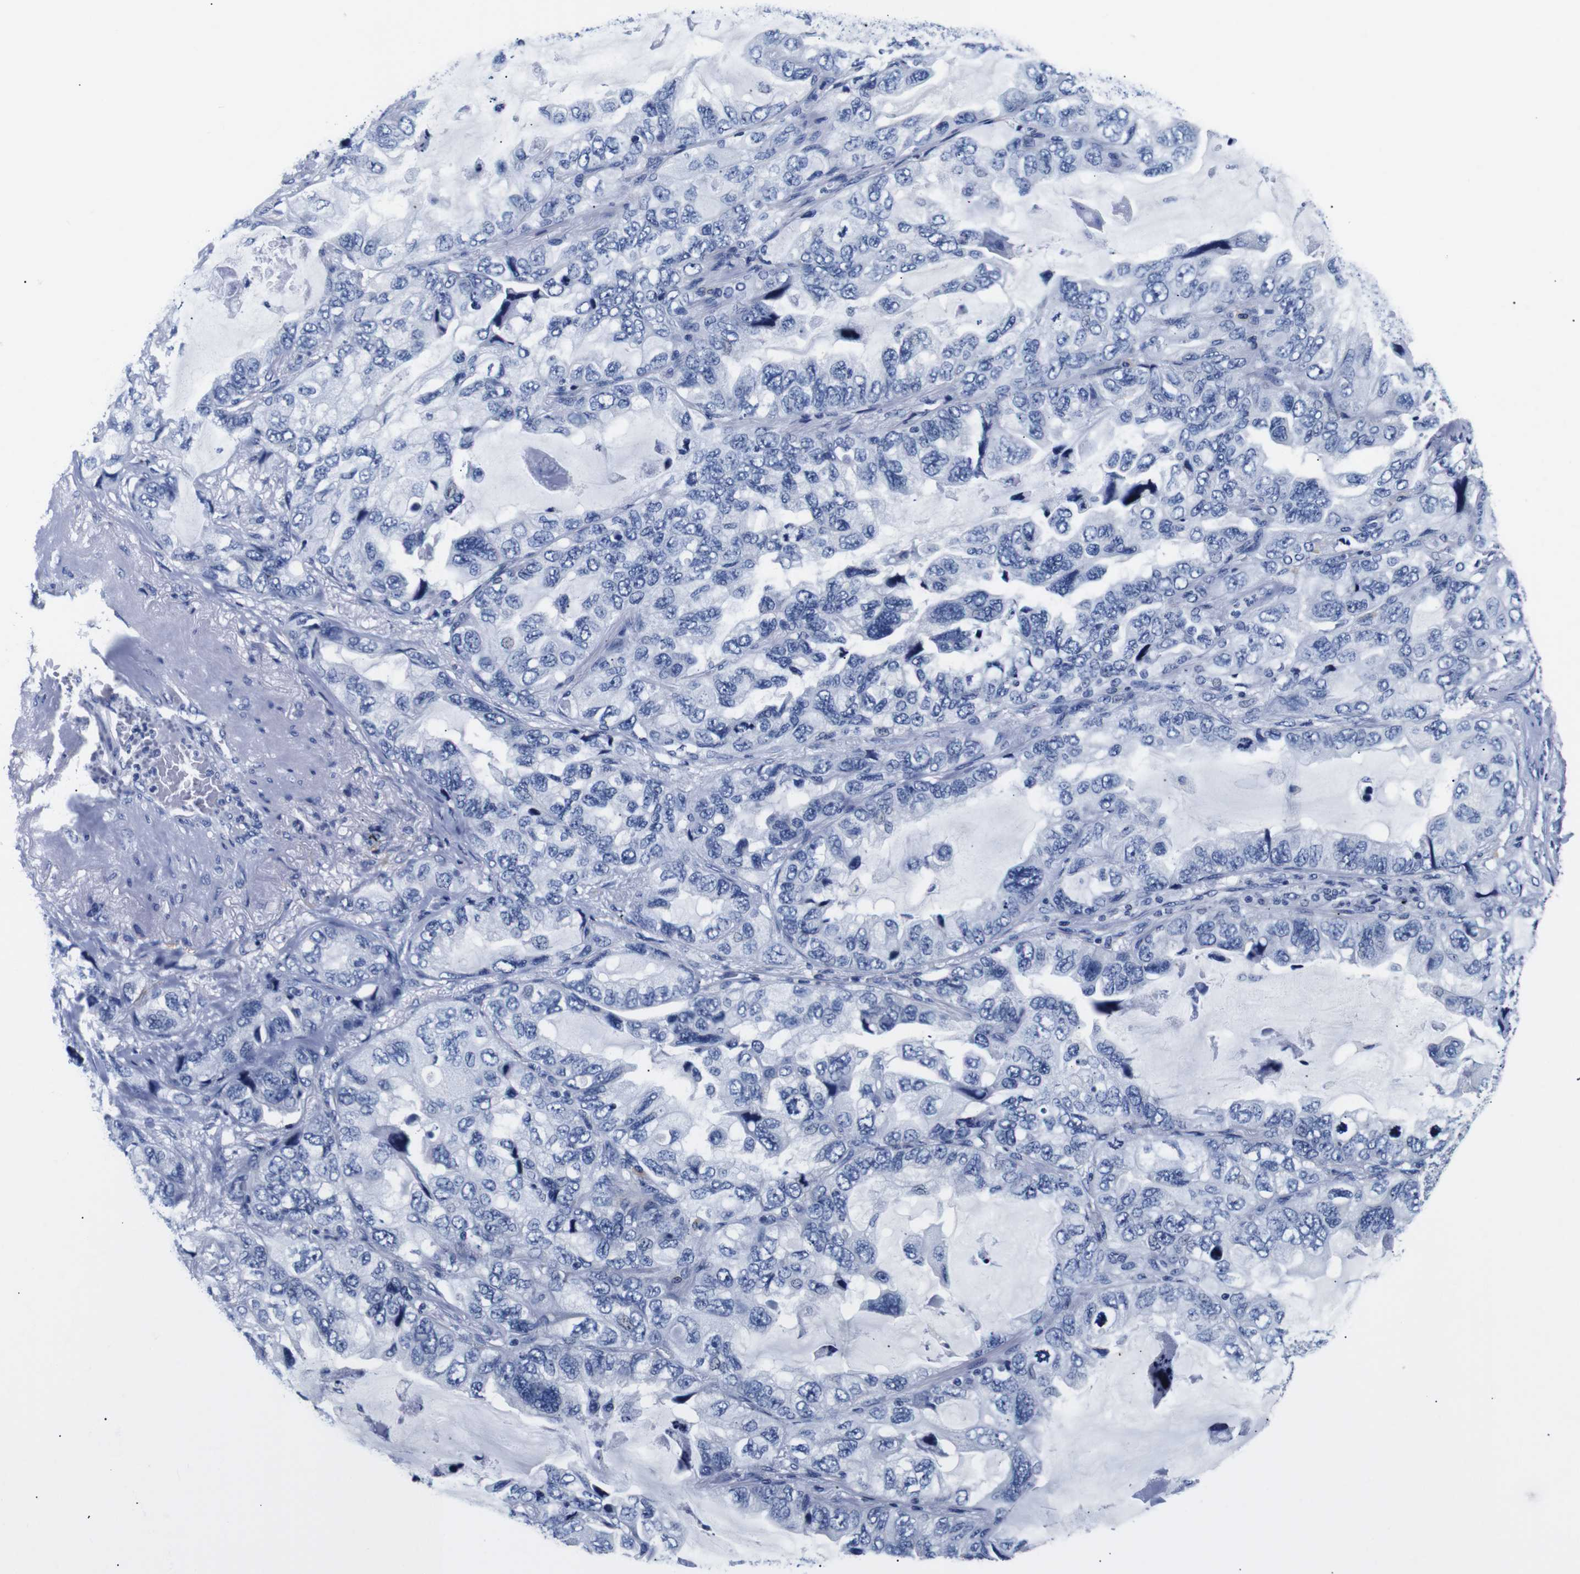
{"staining": {"intensity": "negative", "quantity": "none", "location": "none"}, "tissue": "lung cancer", "cell_type": "Tumor cells", "image_type": "cancer", "snomed": [{"axis": "morphology", "description": "Squamous cell carcinoma, NOS"}, {"axis": "topography", "description": "Lung"}], "caption": "Protein analysis of squamous cell carcinoma (lung) demonstrates no significant staining in tumor cells. Brightfield microscopy of immunohistochemistry (IHC) stained with DAB (brown) and hematoxylin (blue), captured at high magnification.", "gene": "GAP43", "patient": {"sex": "female", "age": 73}}